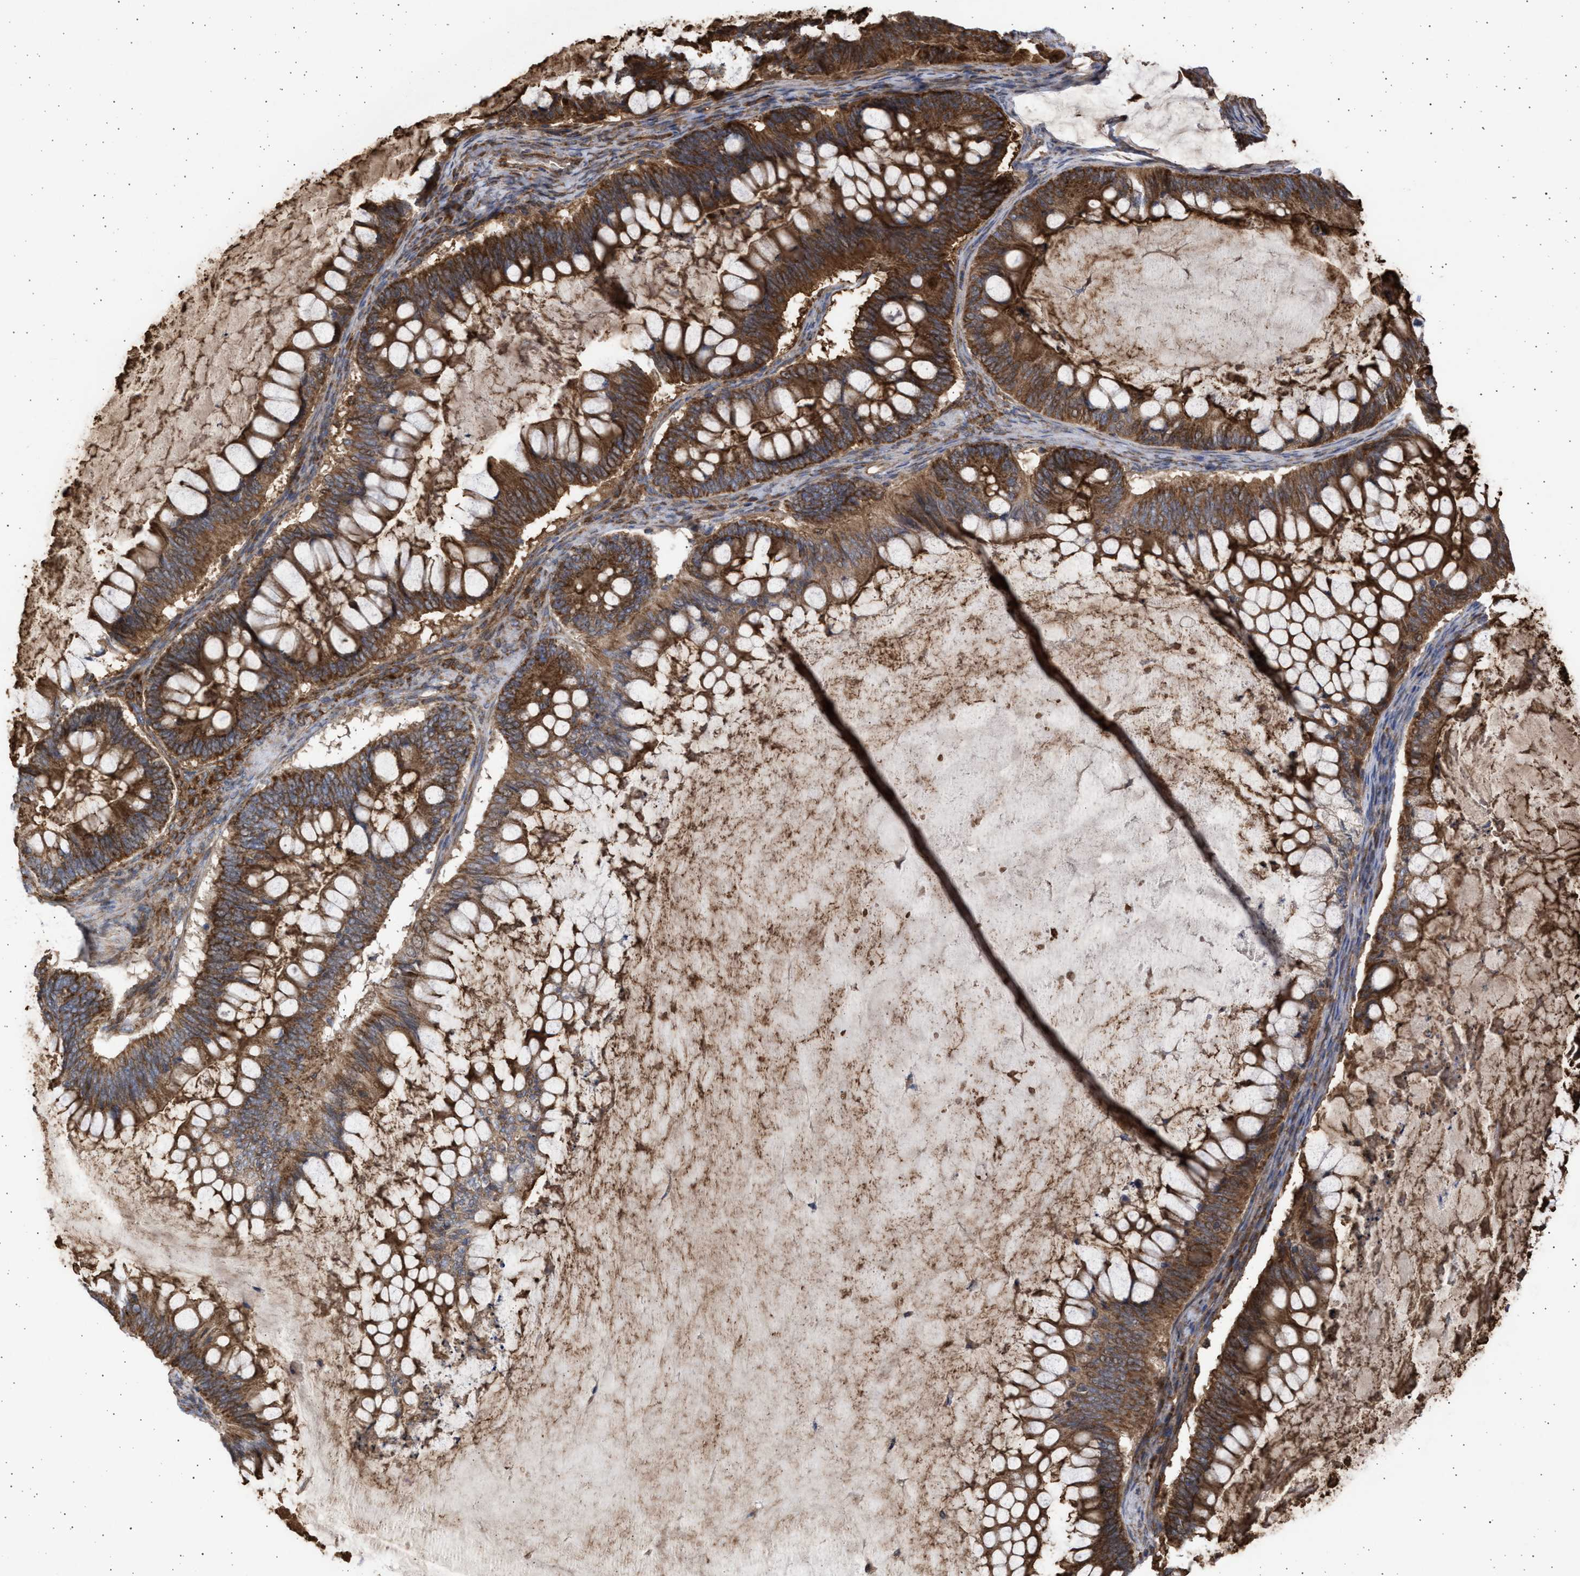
{"staining": {"intensity": "strong", "quantity": ">75%", "location": "cytoplasmic/membranous"}, "tissue": "ovarian cancer", "cell_type": "Tumor cells", "image_type": "cancer", "snomed": [{"axis": "morphology", "description": "Cystadenocarcinoma, mucinous, NOS"}, {"axis": "topography", "description": "Ovary"}], "caption": "High-magnification brightfield microscopy of ovarian cancer stained with DAB (brown) and counterstained with hematoxylin (blue). tumor cells exhibit strong cytoplasmic/membranous expression is appreciated in approximately>75% of cells.", "gene": "TTC19", "patient": {"sex": "female", "age": 61}}